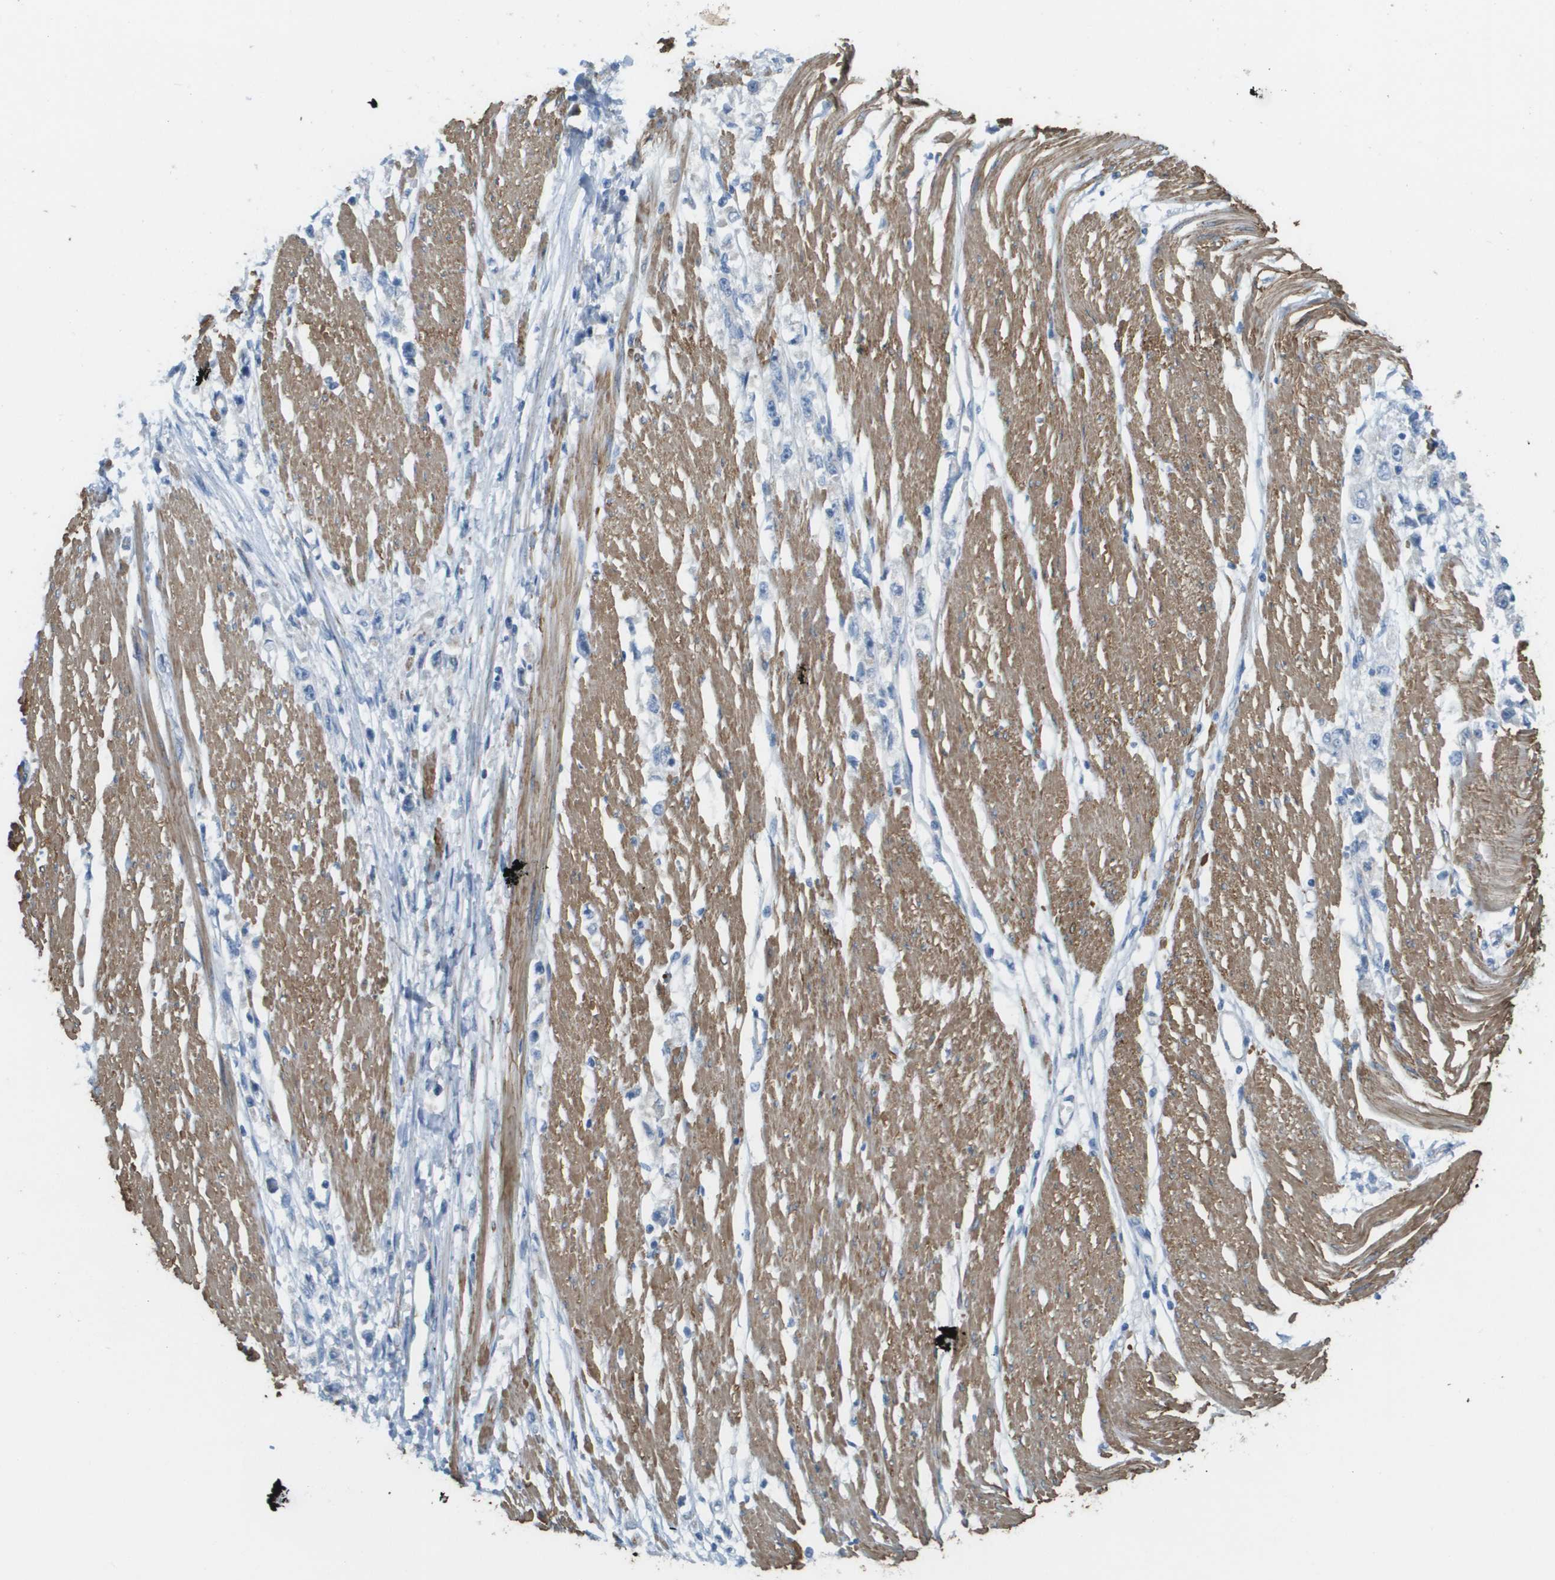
{"staining": {"intensity": "negative", "quantity": "none", "location": "none"}, "tissue": "stomach cancer", "cell_type": "Tumor cells", "image_type": "cancer", "snomed": [{"axis": "morphology", "description": "Adenocarcinoma, NOS"}, {"axis": "topography", "description": "Stomach"}], "caption": "Protein analysis of stomach cancer (adenocarcinoma) exhibits no significant expression in tumor cells.", "gene": "MYH11", "patient": {"sex": "female", "age": 59}}